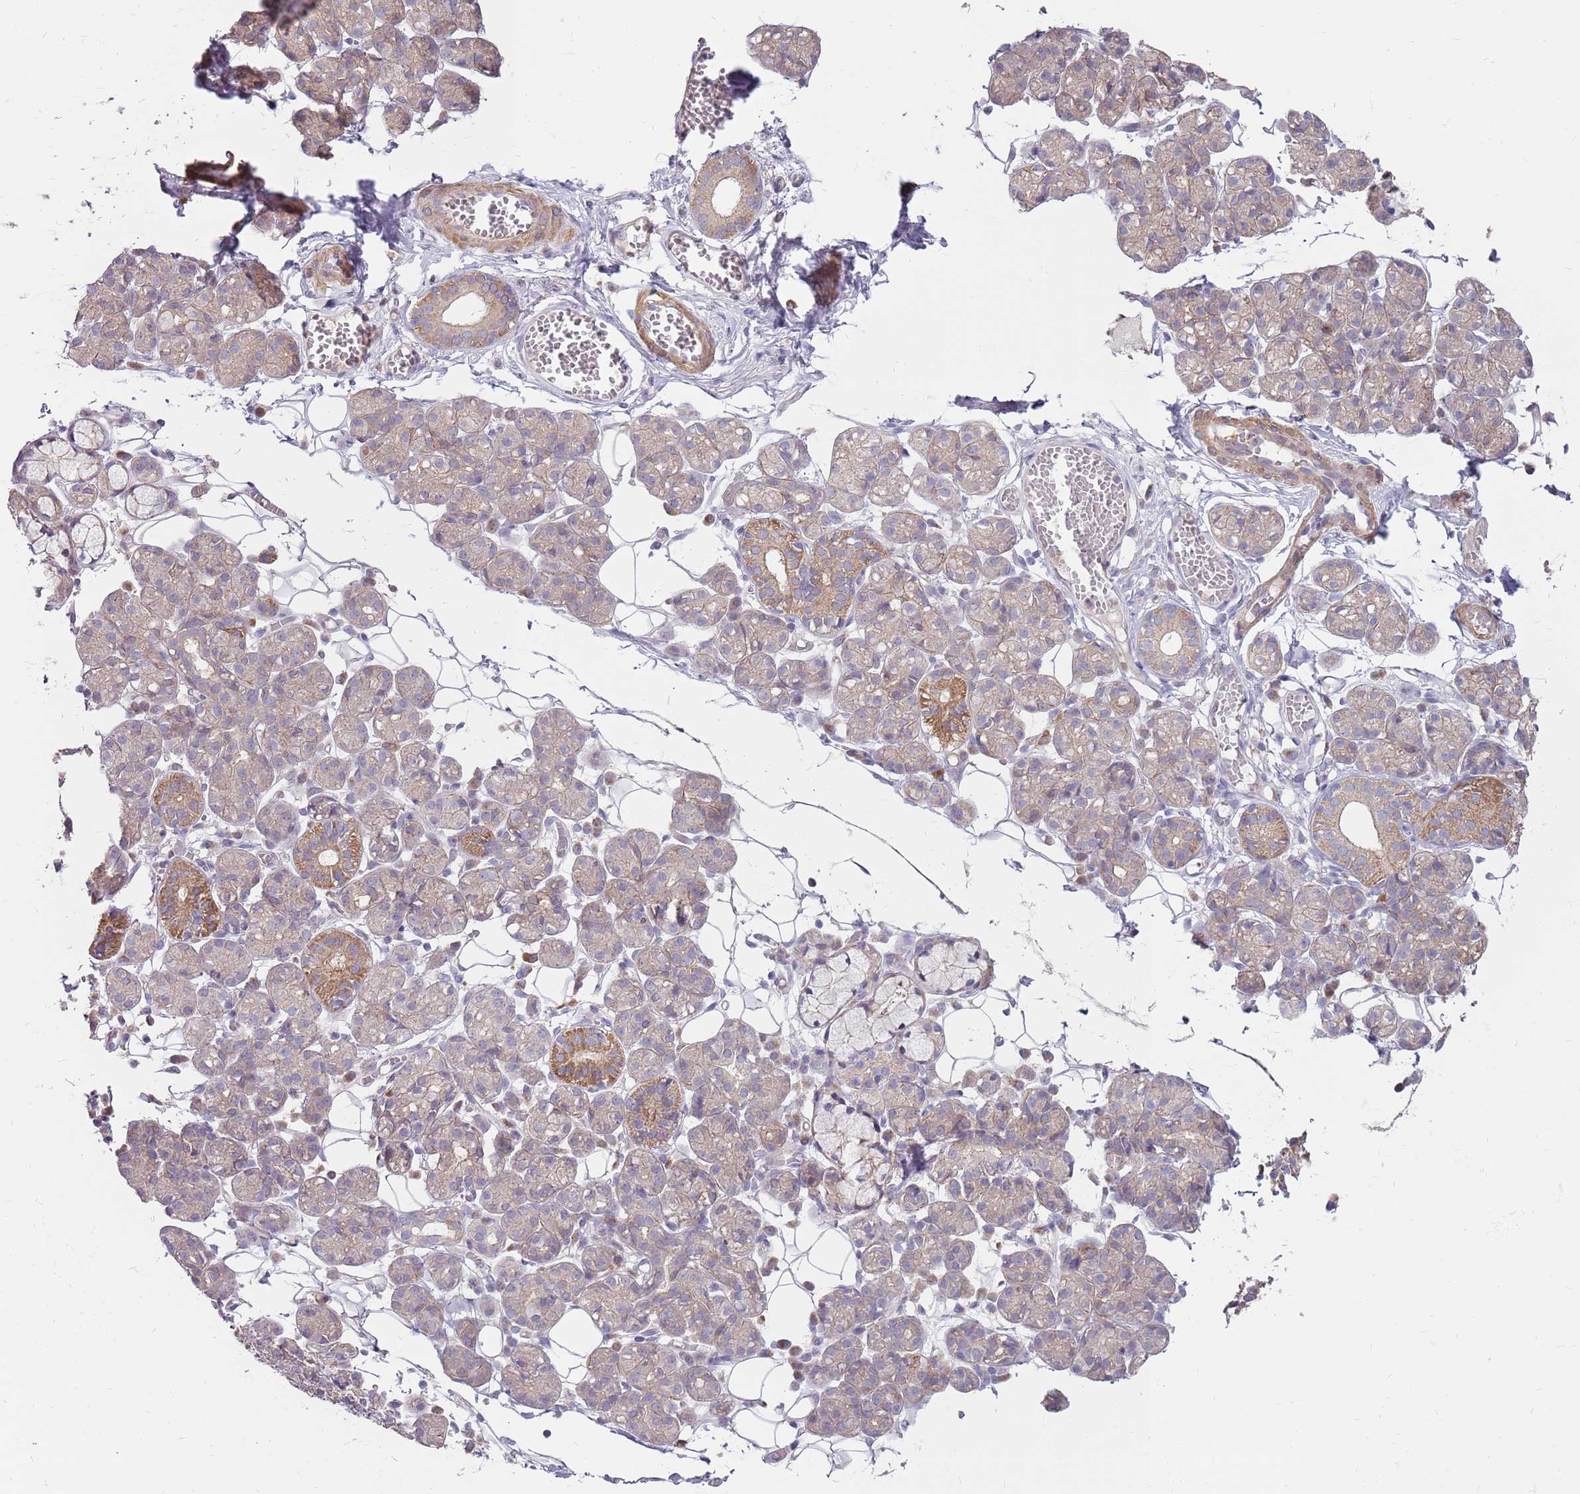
{"staining": {"intensity": "moderate", "quantity": "<25%", "location": "cytoplasmic/membranous"}, "tissue": "salivary gland", "cell_type": "Glandular cells", "image_type": "normal", "snomed": [{"axis": "morphology", "description": "Normal tissue, NOS"}, {"axis": "topography", "description": "Salivary gland"}], "caption": "Salivary gland stained with a brown dye demonstrates moderate cytoplasmic/membranous positive expression in approximately <25% of glandular cells.", "gene": "SPATA31D1", "patient": {"sex": "male", "age": 63}}